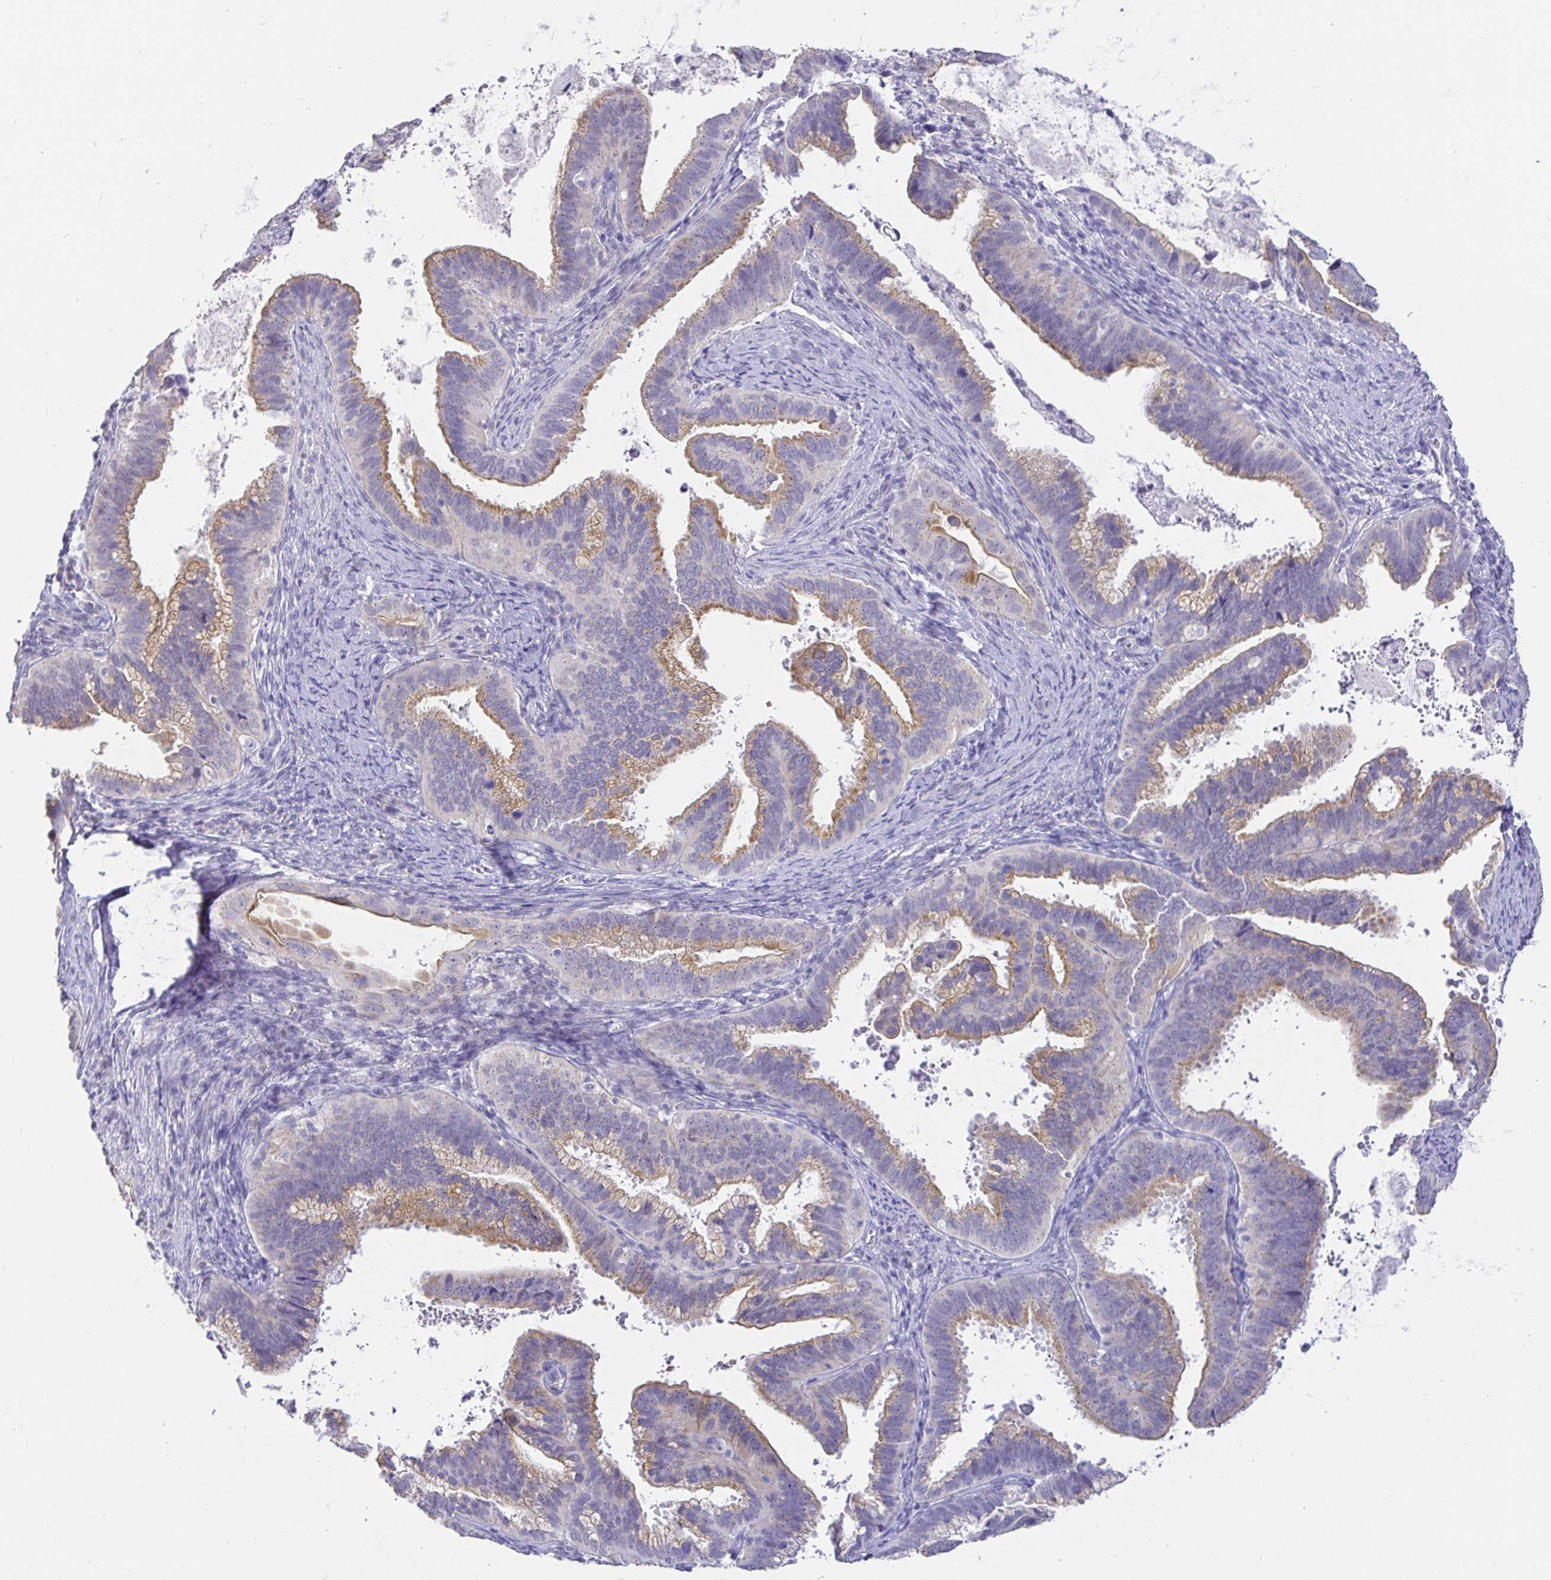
{"staining": {"intensity": "moderate", "quantity": "25%-75%", "location": "cytoplasmic/membranous"}, "tissue": "cervical cancer", "cell_type": "Tumor cells", "image_type": "cancer", "snomed": [{"axis": "morphology", "description": "Adenocarcinoma, NOS"}, {"axis": "topography", "description": "Cervix"}], "caption": "A brown stain shows moderate cytoplasmic/membranous staining of a protein in cervical cancer (adenocarcinoma) tumor cells.", "gene": "EZHIP", "patient": {"sex": "female", "age": 61}}